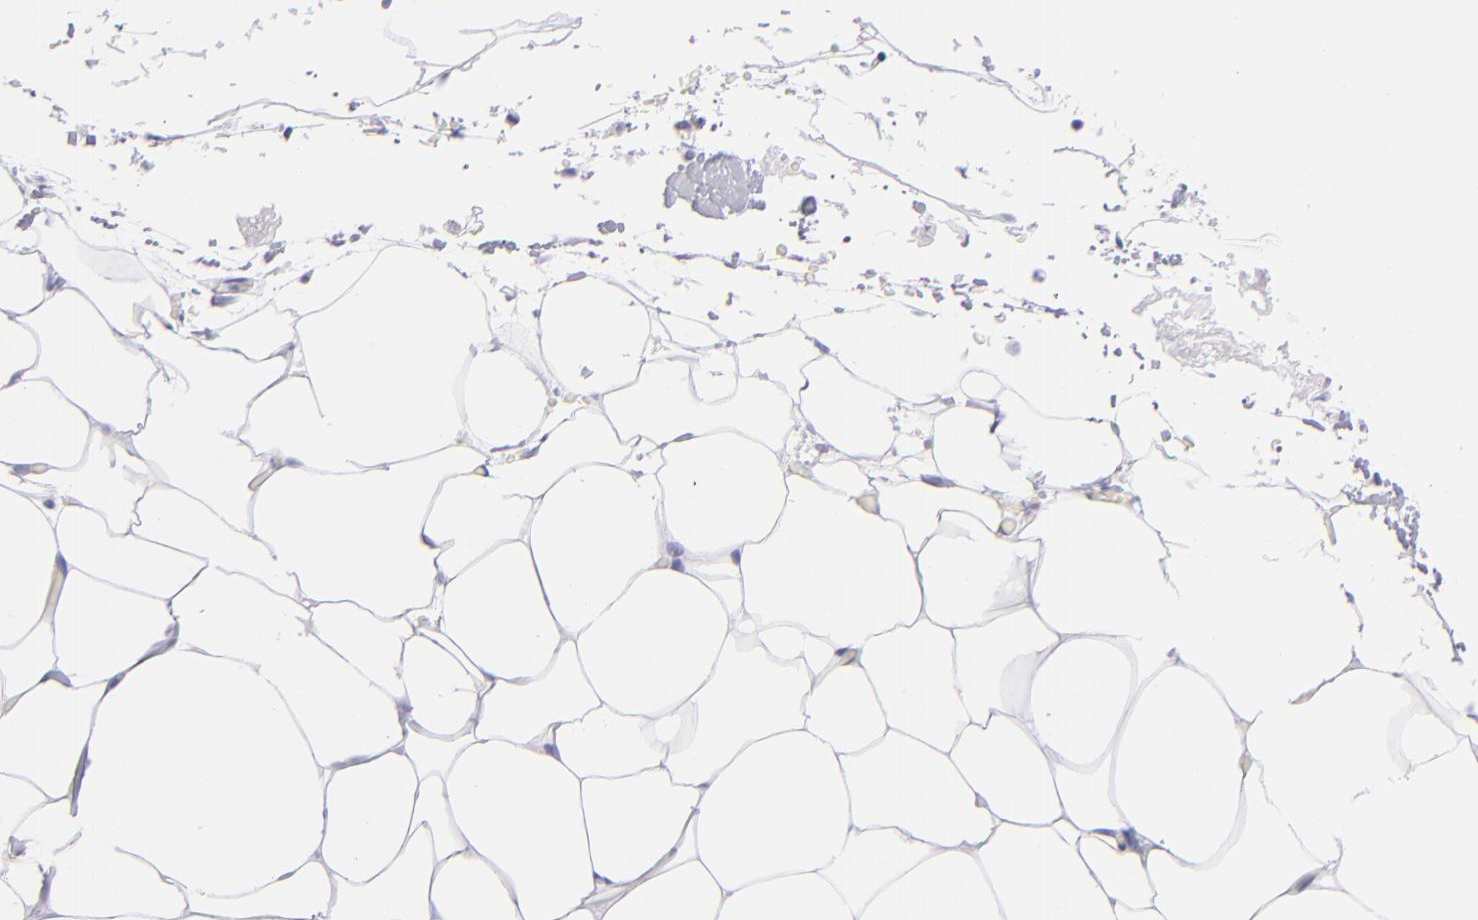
{"staining": {"intensity": "negative", "quantity": "none", "location": "none"}, "tissue": "adrenal gland", "cell_type": "Glandular cells", "image_type": "normal", "snomed": [{"axis": "morphology", "description": "Normal tissue, NOS"}, {"axis": "topography", "description": "Adrenal gland"}], "caption": "Immunohistochemical staining of benign adrenal gland reveals no significant positivity in glandular cells.", "gene": "PRF1", "patient": {"sex": "male", "age": 35}}